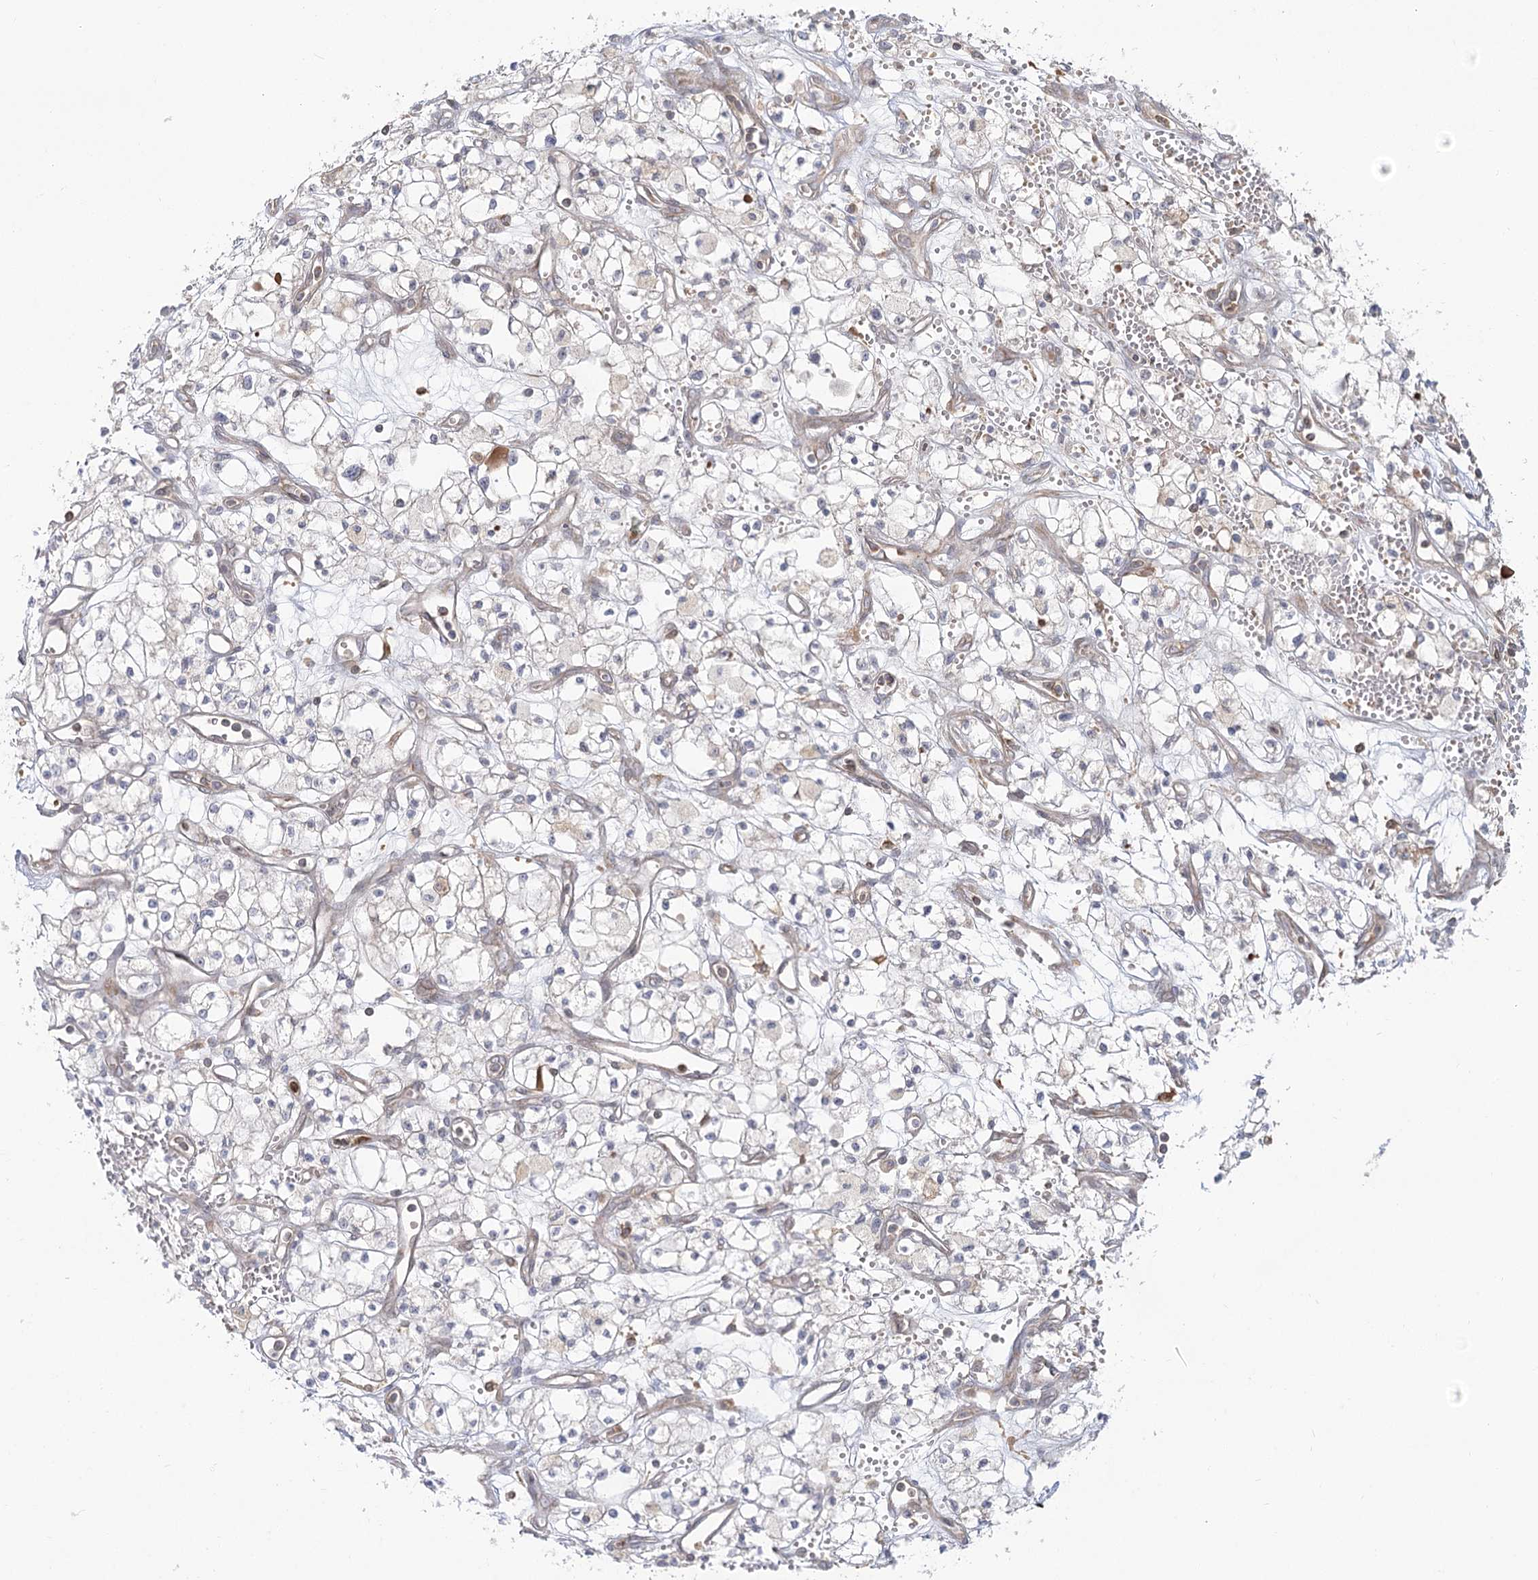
{"staining": {"intensity": "negative", "quantity": "none", "location": "none"}, "tissue": "renal cancer", "cell_type": "Tumor cells", "image_type": "cancer", "snomed": [{"axis": "morphology", "description": "Adenocarcinoma, NOS"}, {"axis": "topography", "description": "Kidney"}], "caption": "IHC photomicrograph of renal adenocarcinoma stained for a protein (brown), which shows no staining in tumor cells.", "gene": "MTMR3", "patient": {"sex": "male", "age": 59}}